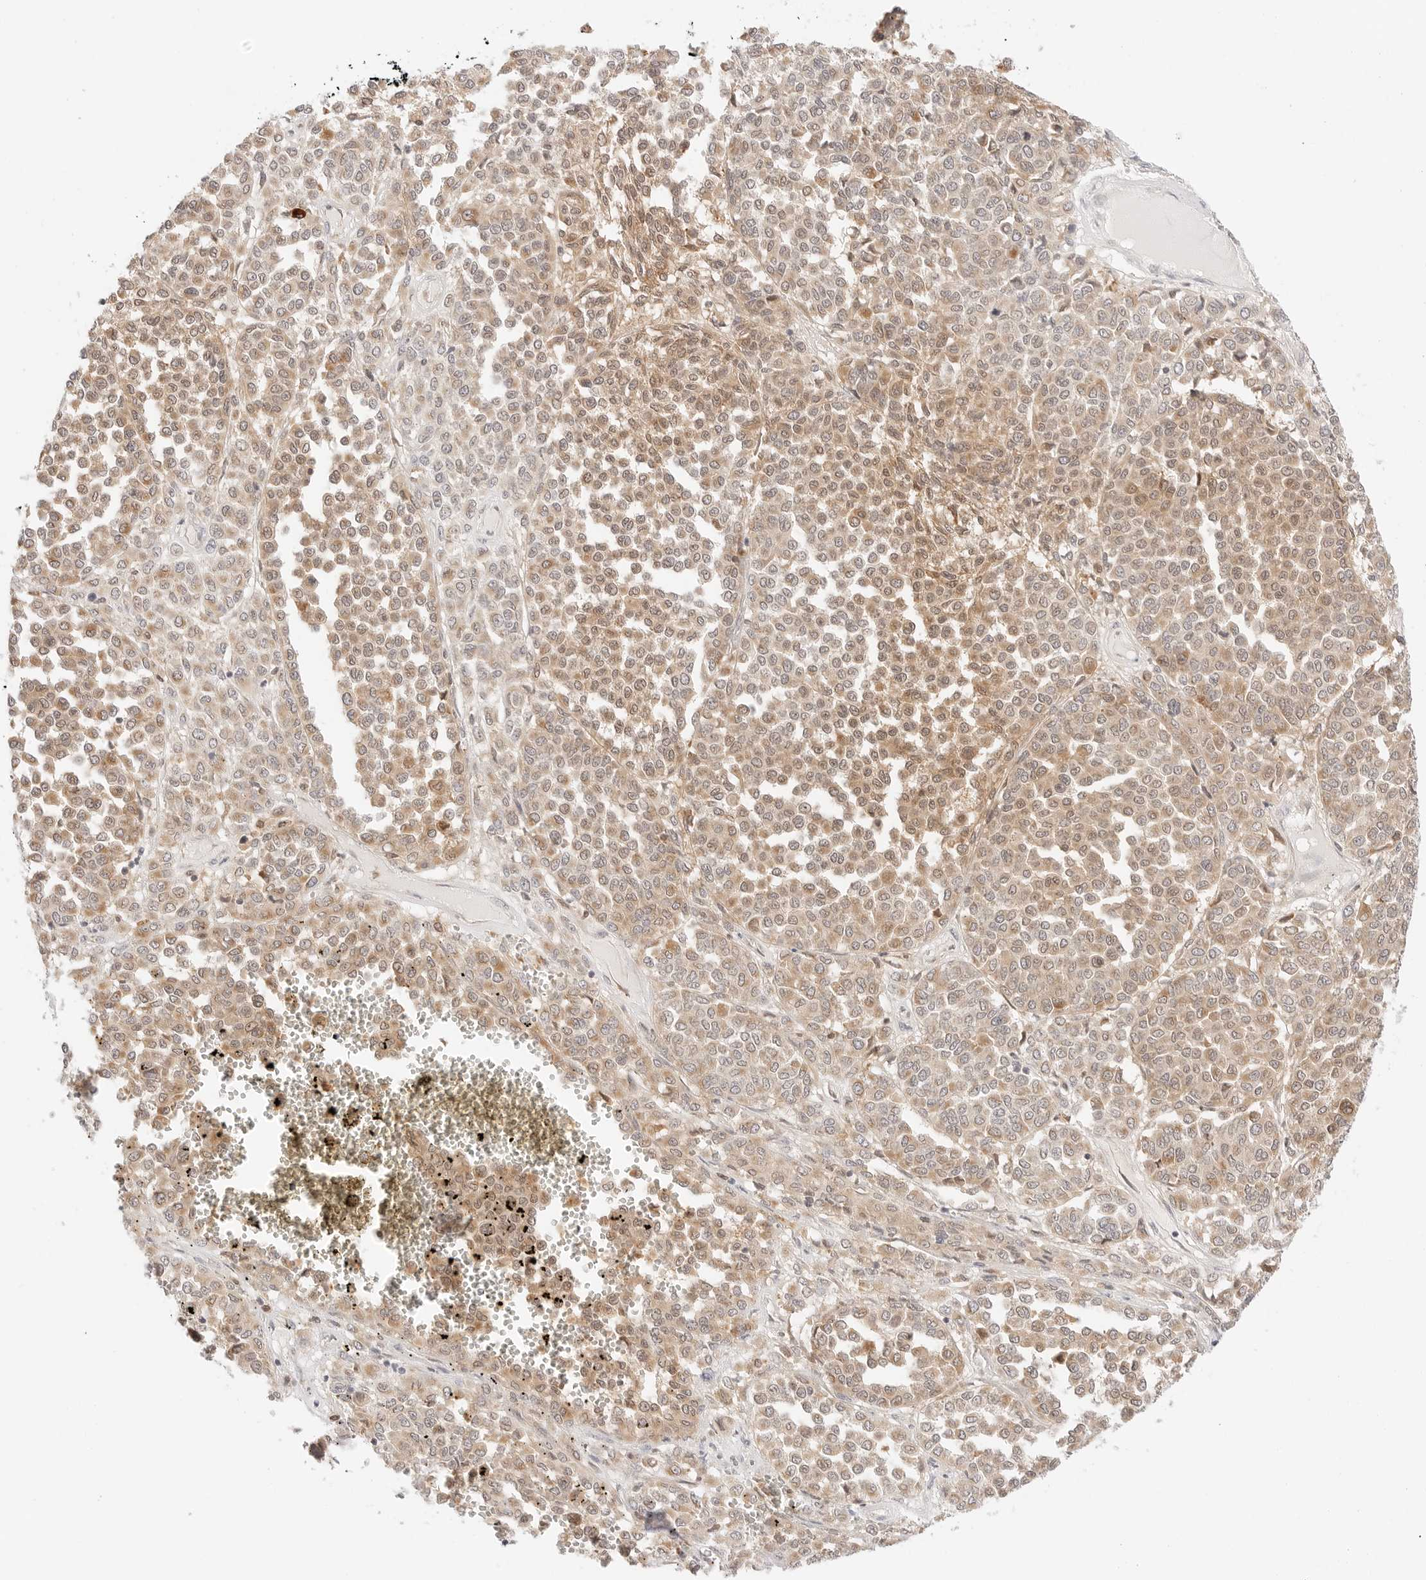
{"staining": {"intensity": "moderate", "quantity": ">75%", "location": "cytoplasmic/membranous,nuclear"}, "tissue": "melanoma", "cell_type": "Tumor cells", "image_type": "cancer", "snomed": [{"axis": "morphology", "description": "Malignant melanoma, Metastatic site"}, {"axis": "topography", "description": "Pancreas"}], "caption": "The image displays a brown stain indicating the presence of a protein in the cytoplasmic/membranous and nuclear of tumor cells in malignant melanoma (metastatic site). The protein is stained brown, and the nuclei are stained in blue (DAB IHC with brightfield microscopy, high magnification).", "gene": "ERO1B", "patient": {"sex": "female", "age": 30}}